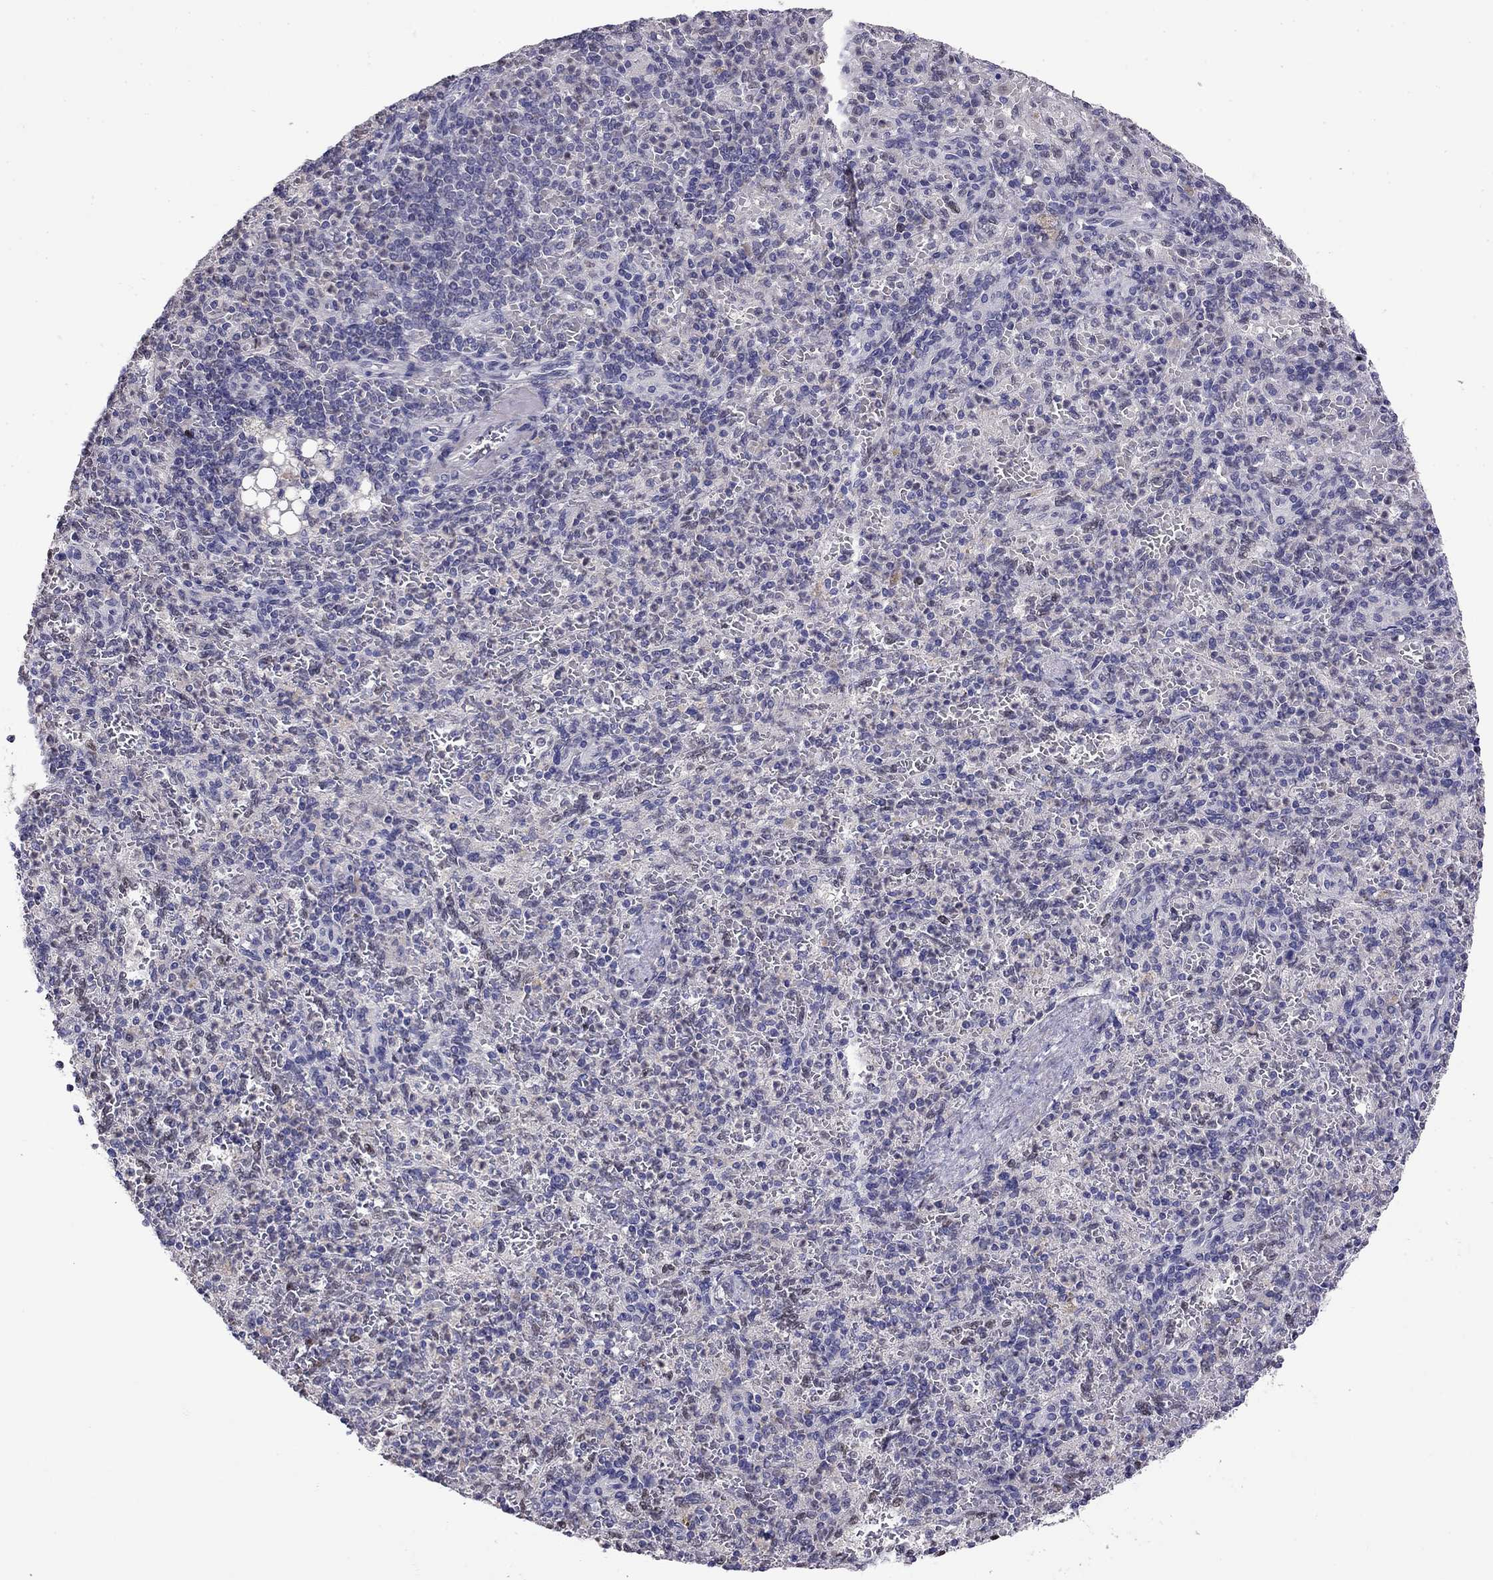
{"staining": {"intensity": "negative", "quantity": "none", "location": "none"}, "tissue": "spleen", "cell_type": "Cells in red pulp", "image_type": "normal", "snomed": [{"axis": "morphology", "description": "Normal tissue, NOS"}, {"axis": "topography", "description": "Spleen"}], "caption": "IHC image of normal spleen: human spleen stained with DAB (3,3'-diaminobenzidine) shows no significant protein positivity in cells in red pulp.", "gene": "LRRC39", "patient": {"sex": "female", "age": 74}}